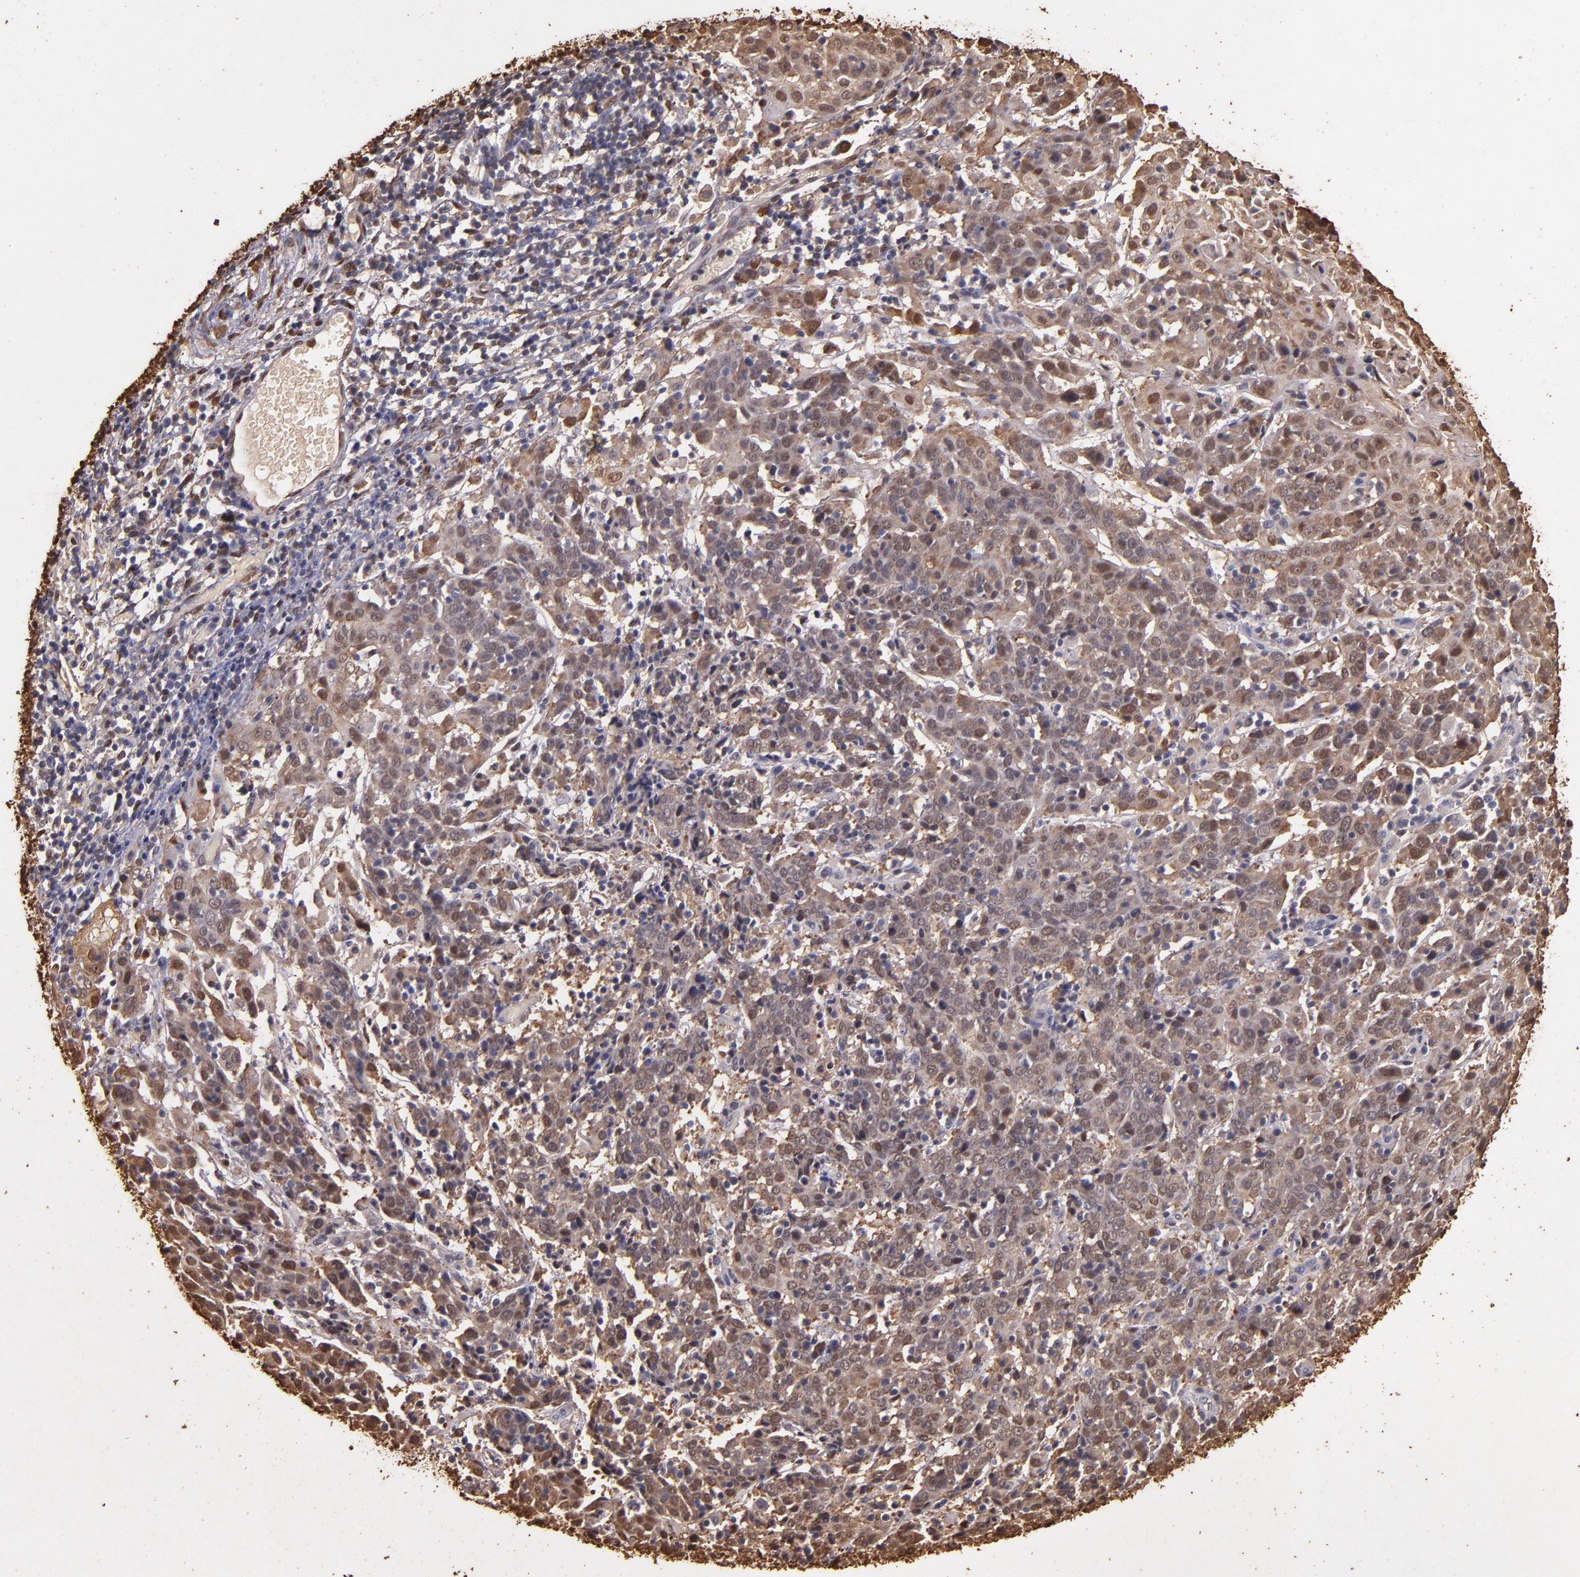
{"staining": {"intensity": "weak", "quantity": ">75%", "location": "cytoplasmic/membranous,nuclear"}, "tissue": "cervical cancer", "cell_type": "Tumor cells", "image_type": "cancer", "snomed": [{"axis": "morphology", "description": "Normal tissue, NOS"}, {"axis": "morphology", "description": "Squamous cell carcinoma, NOS"}, {"axis": "topography", "description": "Cervix"}], "caption": "This photomicrograph shows squamous cell carcinoma (cervical) stained with immunohistochemistry (IHC) to label a protein in brown. The cytoplasmic/membranous and nuclear of tumor cells show weak positivity for the protein. Nuclei are counter-stained blue.", "gene": "S100A6", "patient": {"sex": "female", "age": 67}}